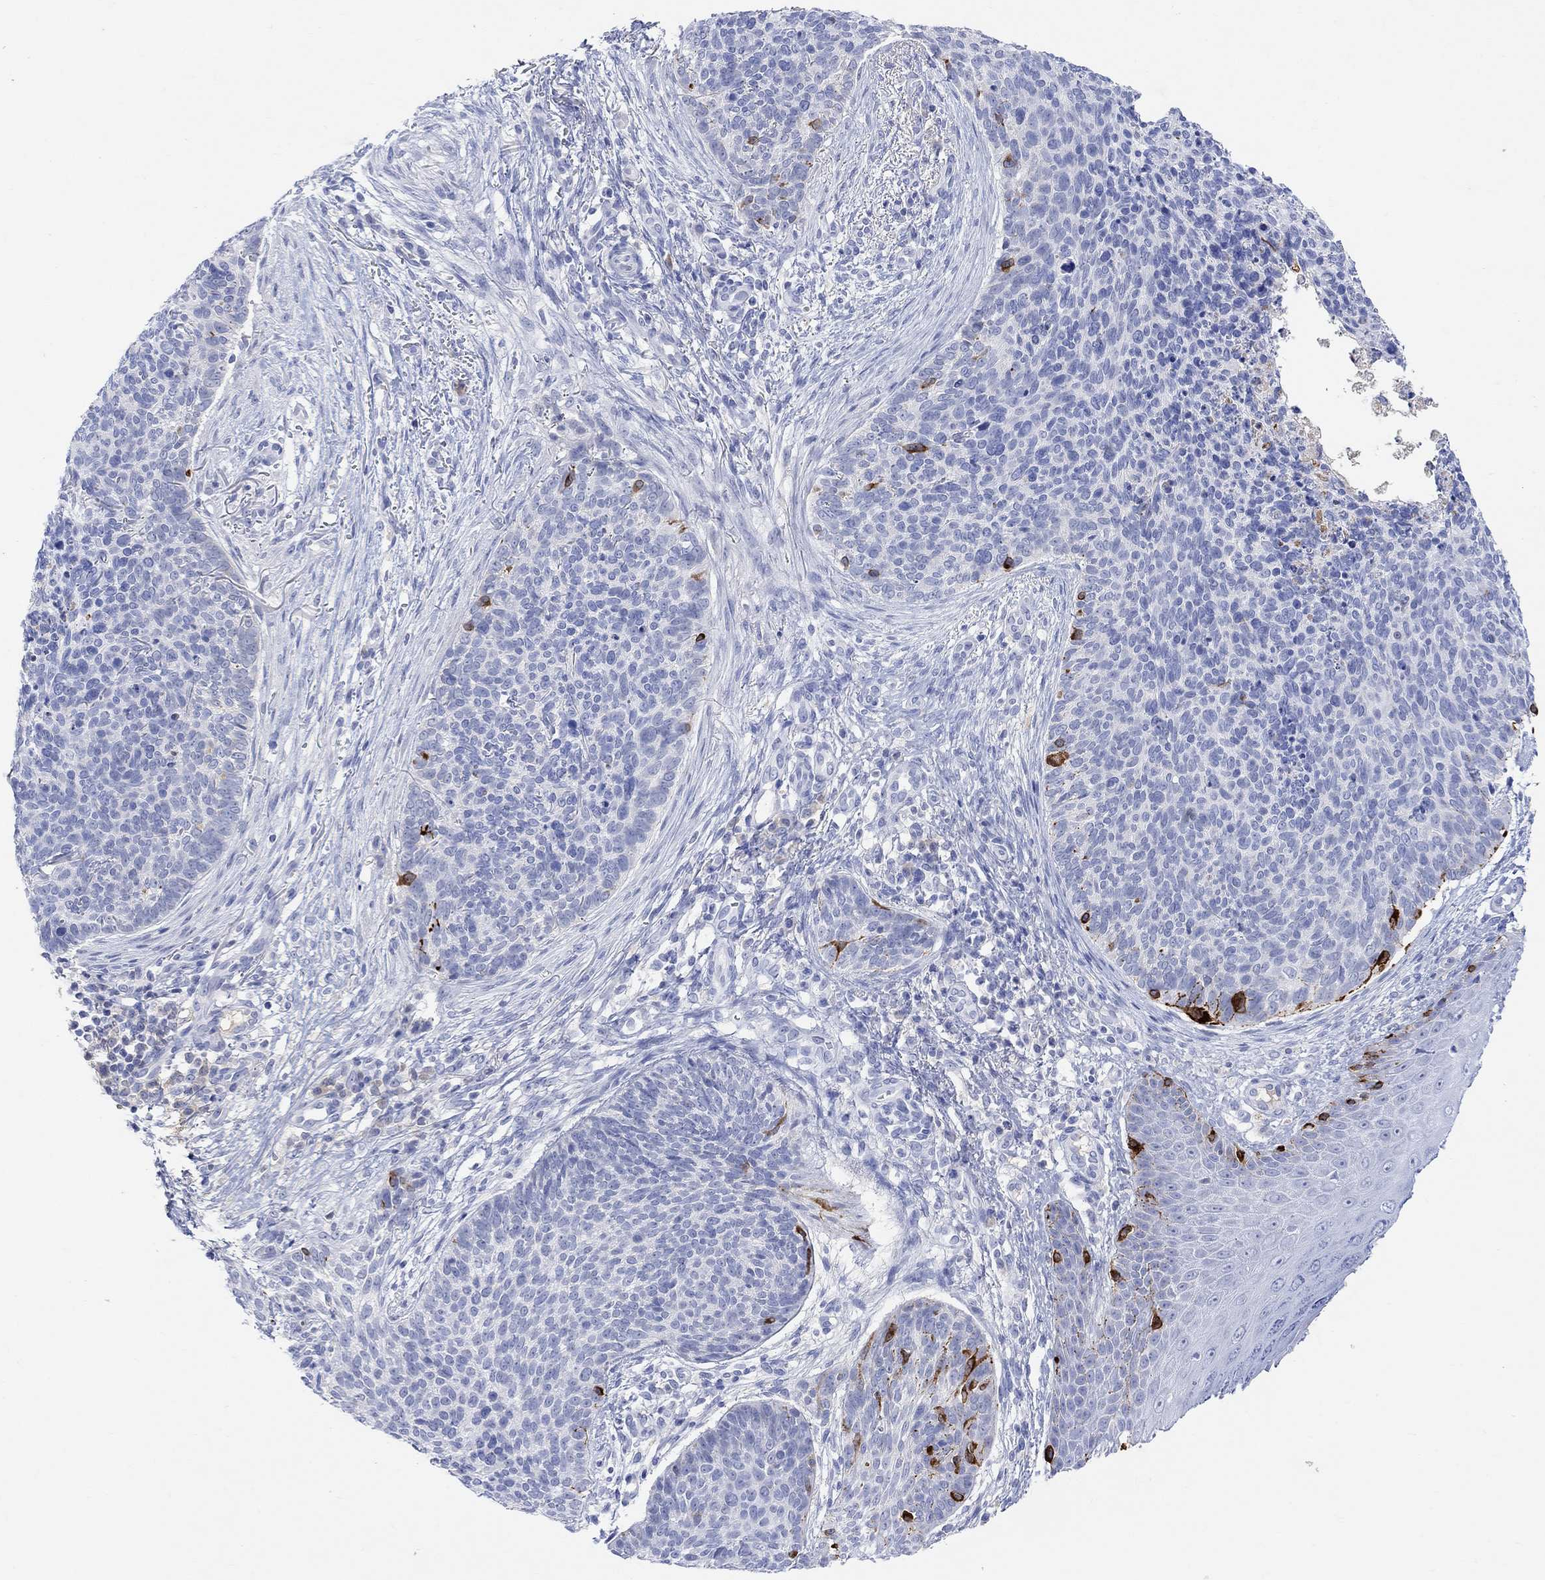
{"staining": {"intensity": "negative", "quantity": "none", "location": "none"}, "tissue": "skin cancer", "cell_type": "Tumor cells", "image_type": "cancer", "snomed": [{"axis": "morphology", "description": "Basal cell carcinoma"}, {"axis": "topography", "description": "Skin"}], "caption": "Immunohistochemistry (IHC) histopathology image of neoplastic tissue: skin cancer stained with DAB exhibits no significant protein positivity in tumor cells.", "gene": "TYR", "patient": {"sex": "male", "age": 64}}